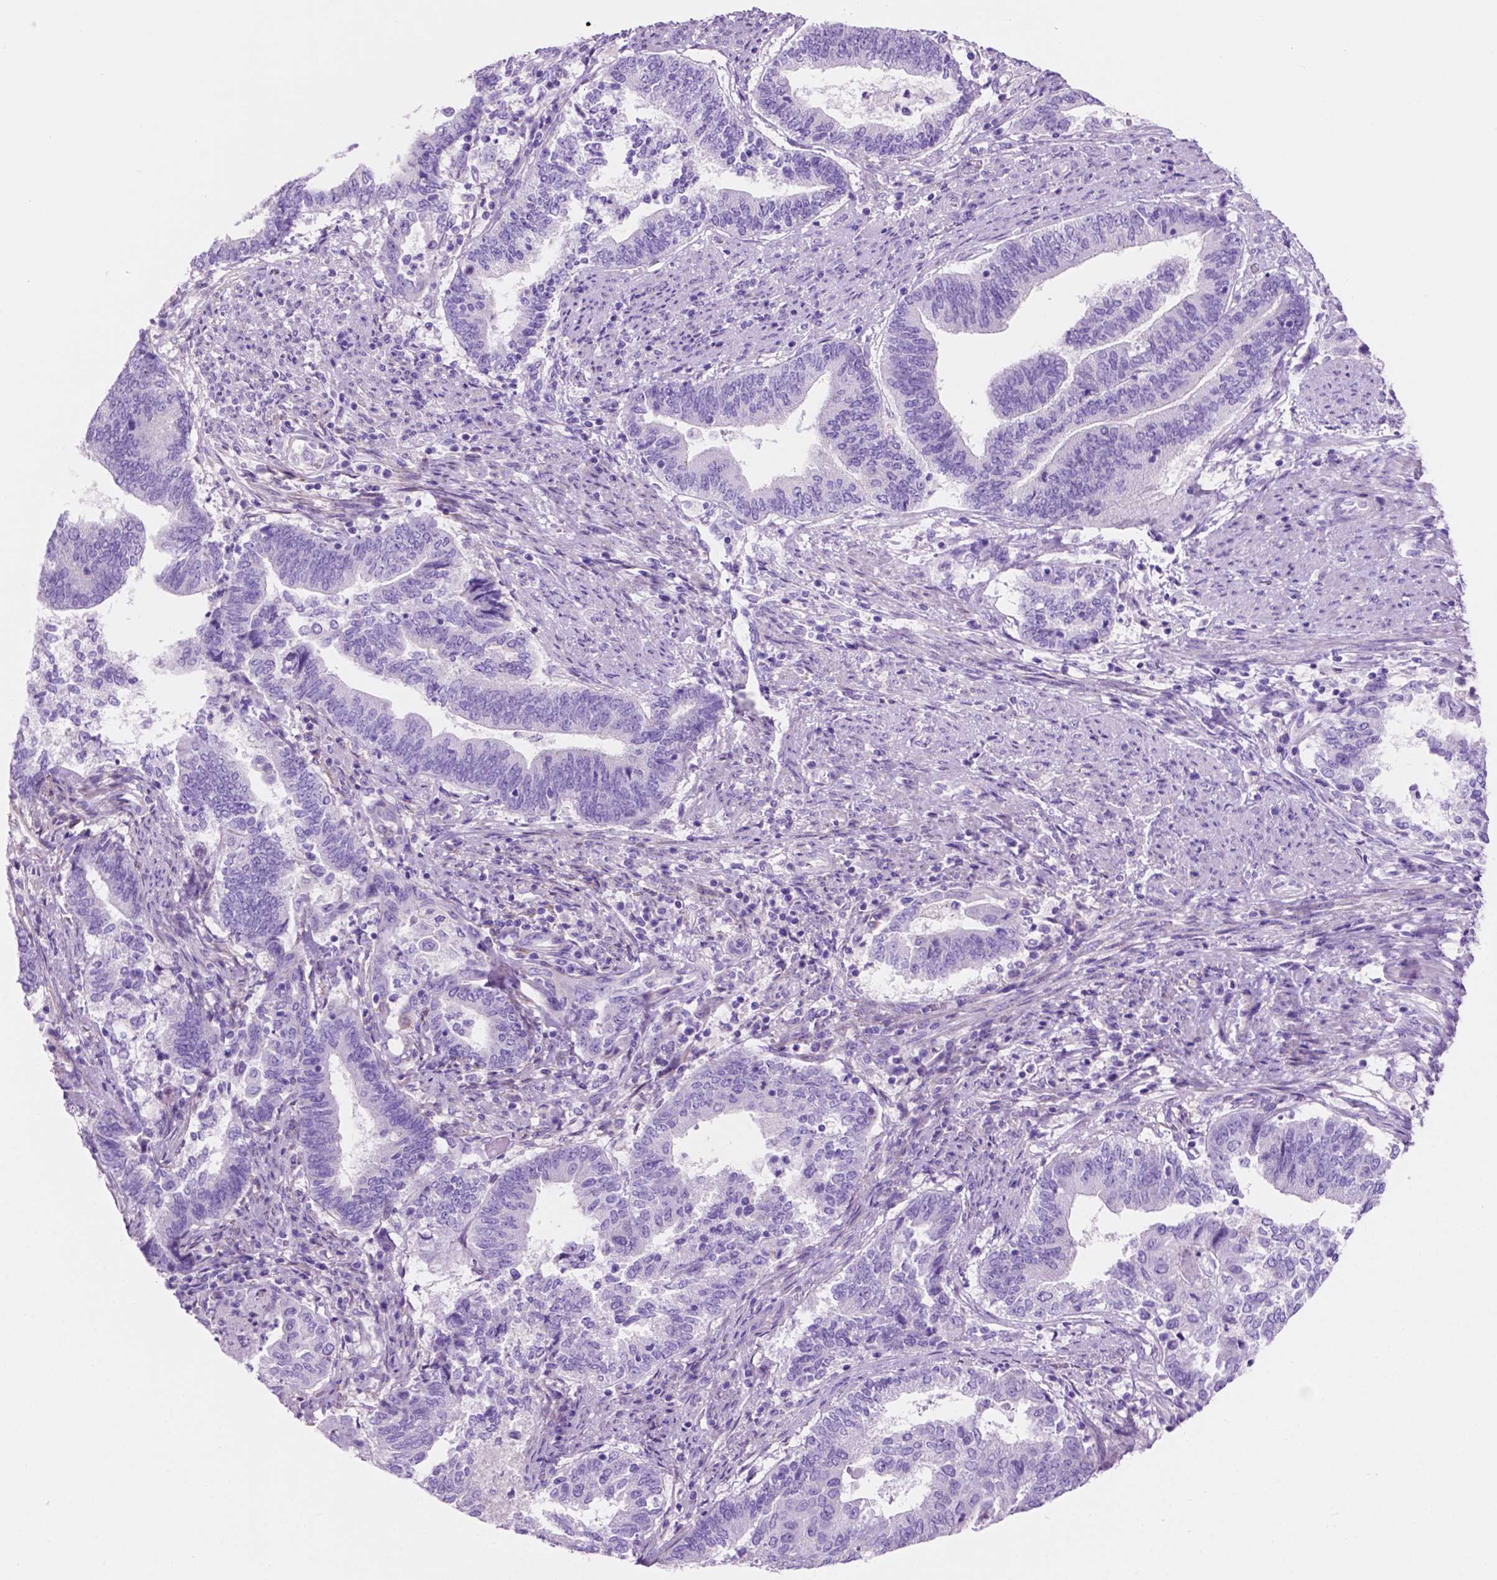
{"staining": {"intensity": "negative", "quantity": "none", "location": "none"}, "tissue": "endometrial cancer", "cell_type": "Tumor cells", "image_type": "cancer", "snomed": [{"axis": "morphology", "description": "Adenocarcinoma, NOS"}, {"axis": "topography", "description": "Endometrium"}], "caption": "Tumor cells show no significant expression in endometrial cancer.", "gene": "IGFN1", "patient": {"sex": "female", "age": 65}}